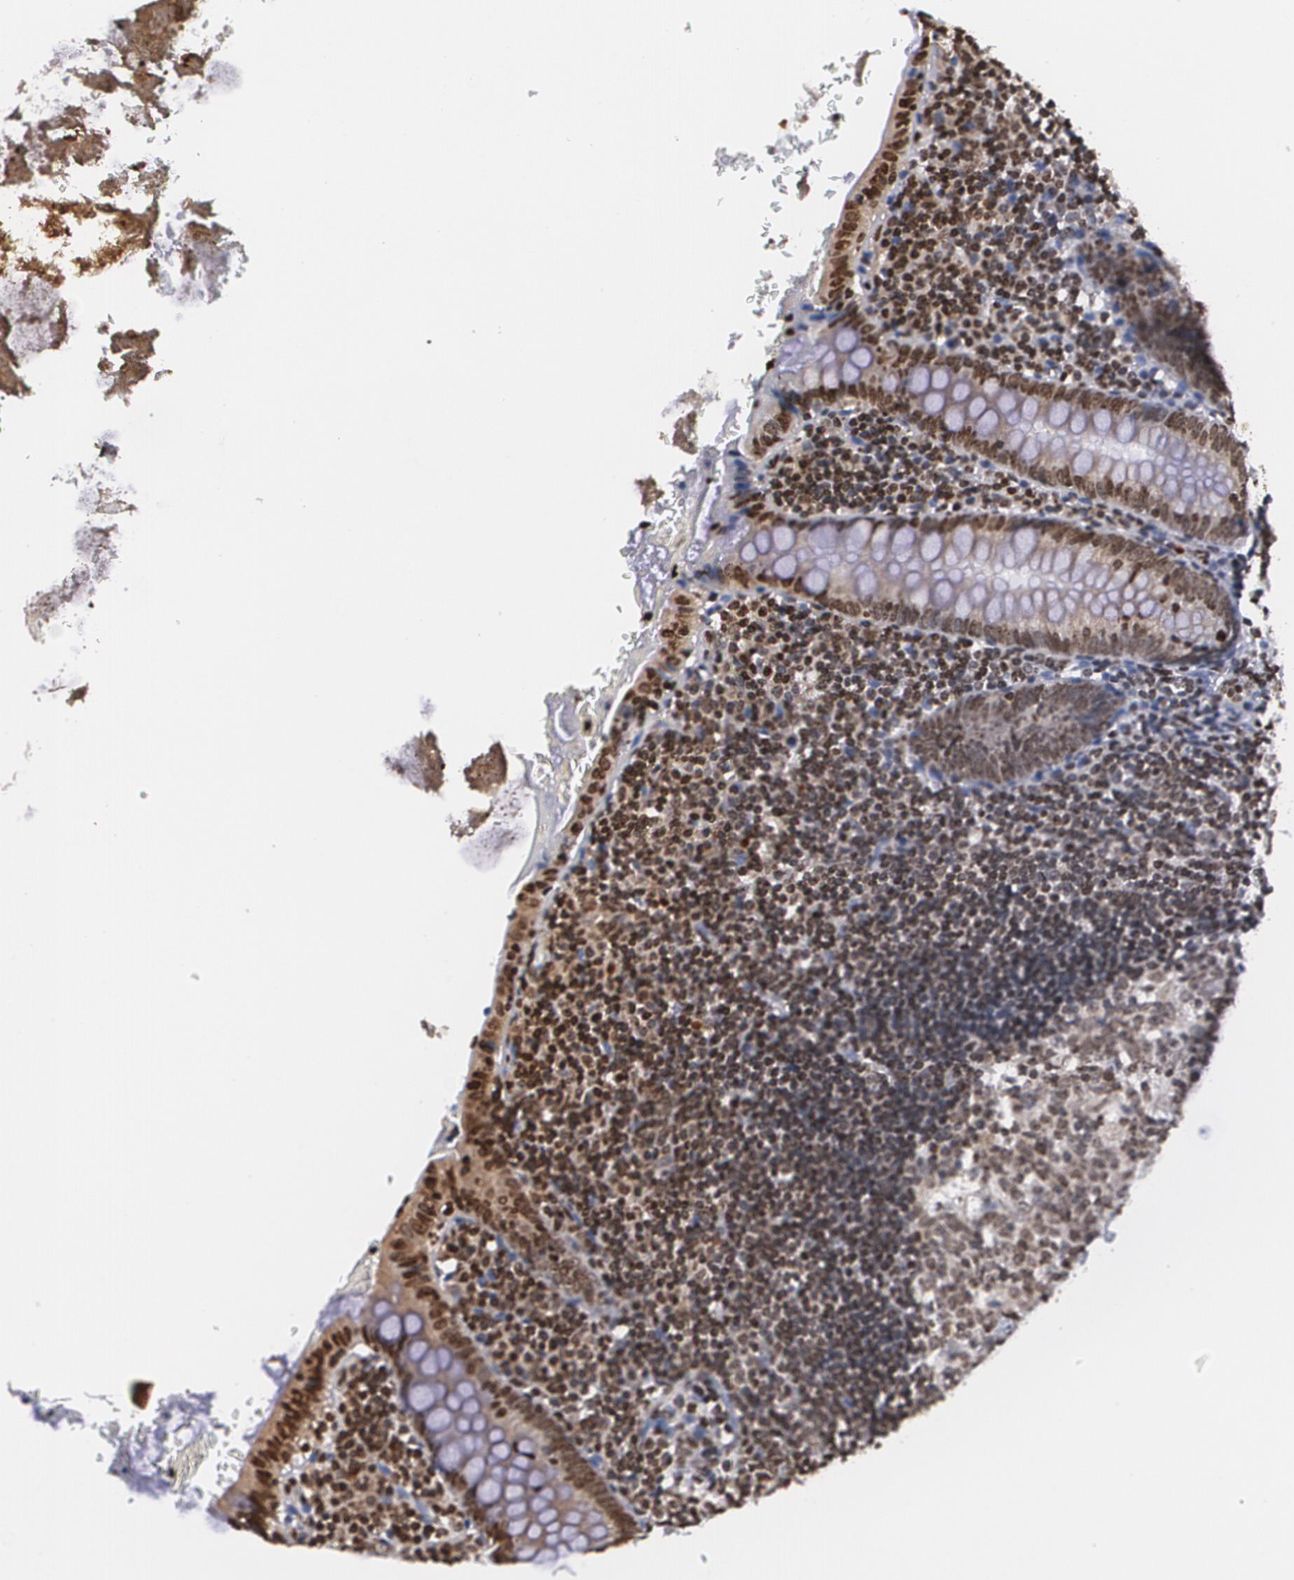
{"staining": {"intensity": "moderate", "quantity": ">75%", "location": "nuclear"}, "tissue": "appendix", "cell_type": "Glandular cells", "image_type": "normal", "snomed": [{"axis": "morphology", "description": "Normal tissue, NOS"}, {"axis": "topography", "description": "Appendix"}], "caption": "Immunohistochemistry (IHC) micrograph of normal appendix: appendix stained using immunohistochemistry shows medium levels of moderate protein expression localized specifically in the nuclear of glandular cells, appearing as a nuclear brown color.", "gene": "MVP", "patient": {"sex": "female", "age": 10}}